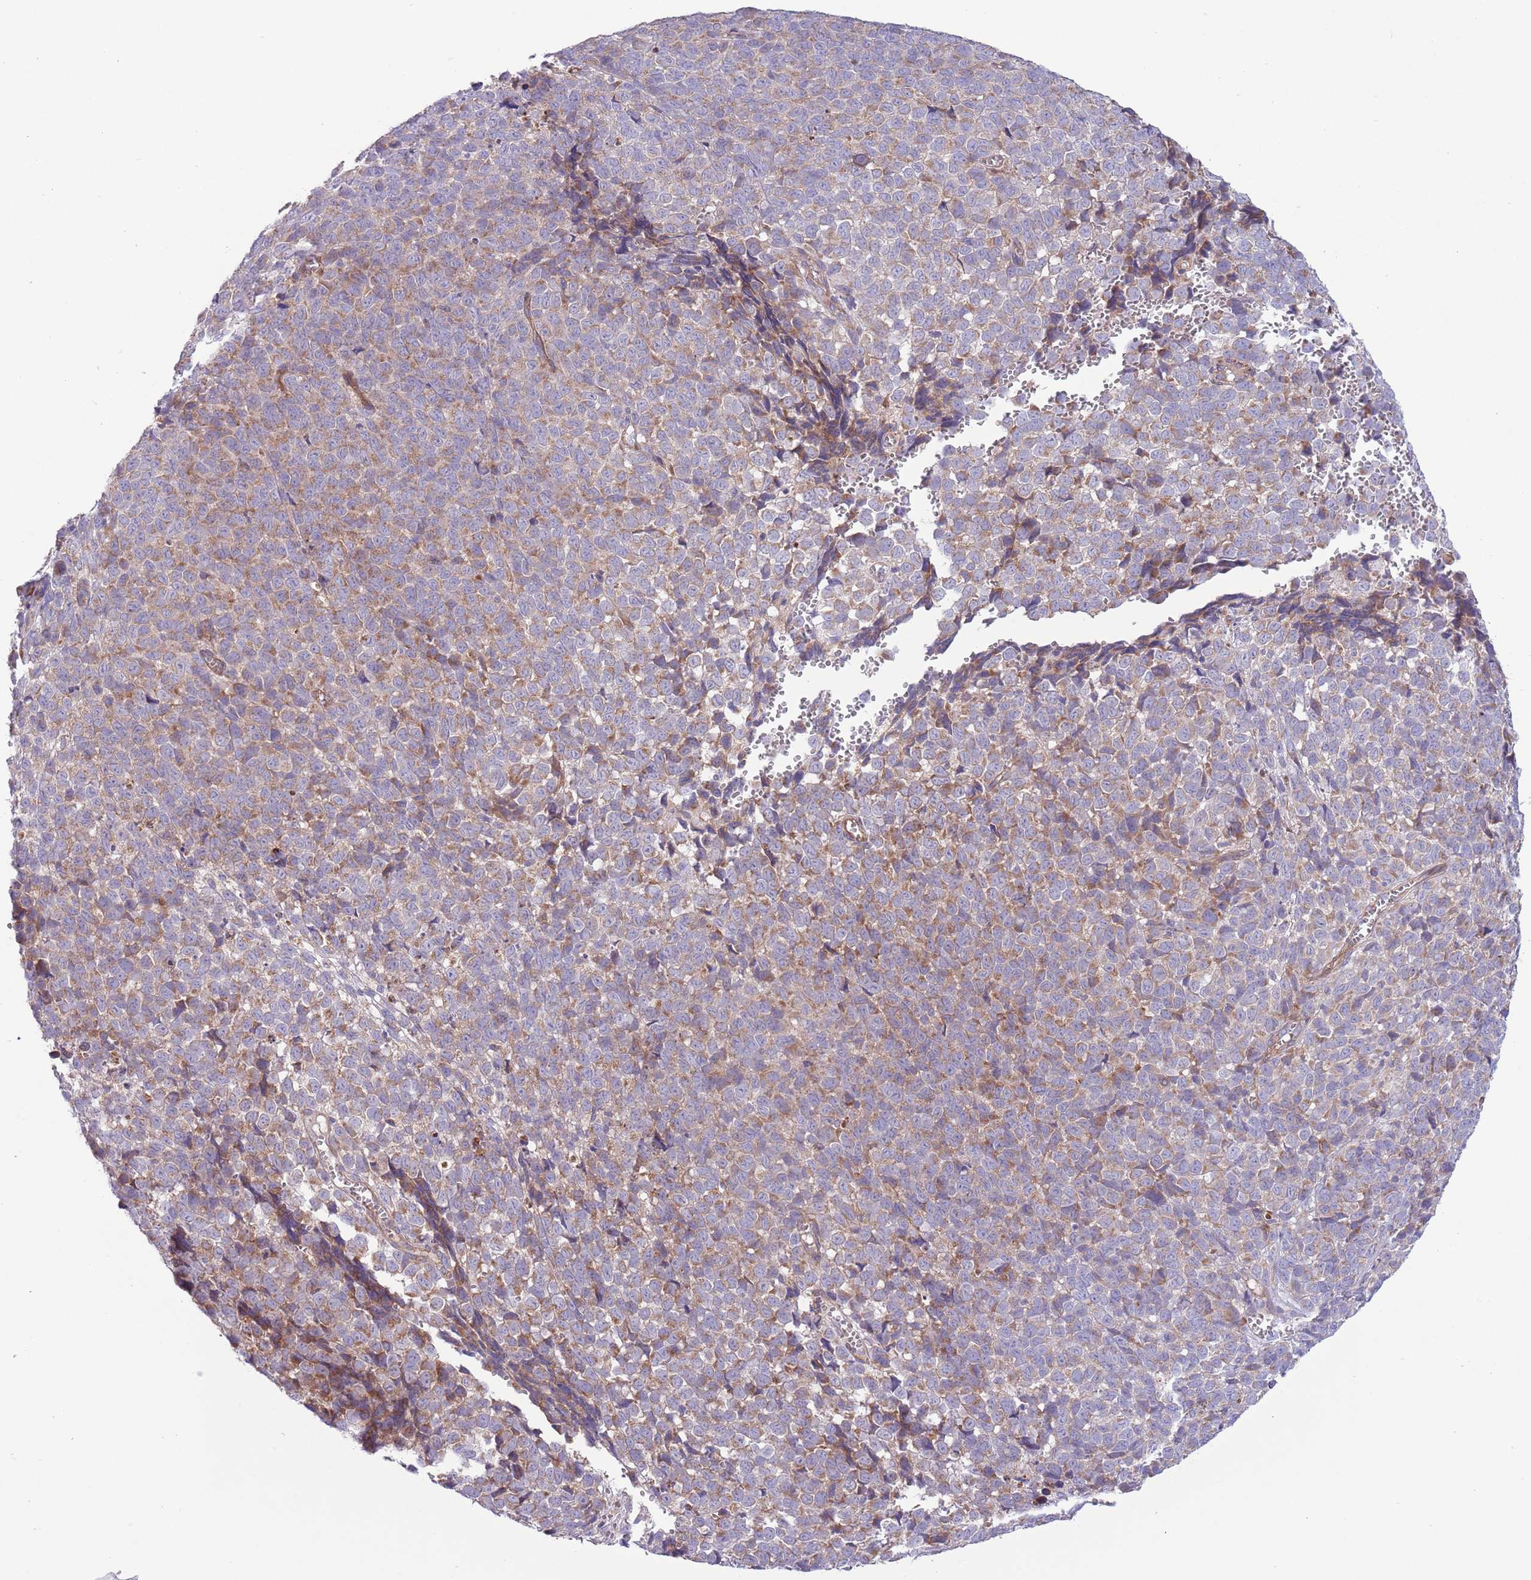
{"staining": {"intensity": "moderate", "quantity": "25%-75%", "location": "cytoplasmic/membranous"}, "tissue": "melanoma", "cell_type": "Tumor cells", "image_type": "cancer", "snomed": [{"axis": "morphology", "description": "Malignant melanoma, NOS"}, {"axis": "topography", "description": "Nose, NOS"}], "caption": "There is medium levels of moderate cytoplasmic/membranous staining in tumor cells of malignant melanoma, as demonstrated by immunohistochemical staining (brown color).", "gene": "TOMM5", "patient": {"sex": "female", "age": 48}}